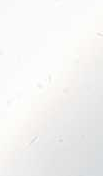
{"staining": {"intensity": "strong", "quantity": "25%-75%", "location": "cytoplasmic/membranous,nuclear"}, "tissue": "glioma", "cell_type": "Tumor cells", "image_type": "cancer", "snomed": [{"axis": "morphology", "description": "Glioma, malignant, High grade"}, {"axis": "topography", "description": "Brain"}], "caption": "Protein analysis of malignant high-grade glioma tissue demonstrates strong cytoplasmic/membranous and nuclear positivity in approximately 25%-75% of tumor cells.", "gene": "CCT6B", "patient": {"sex": "male", "age": 77}}